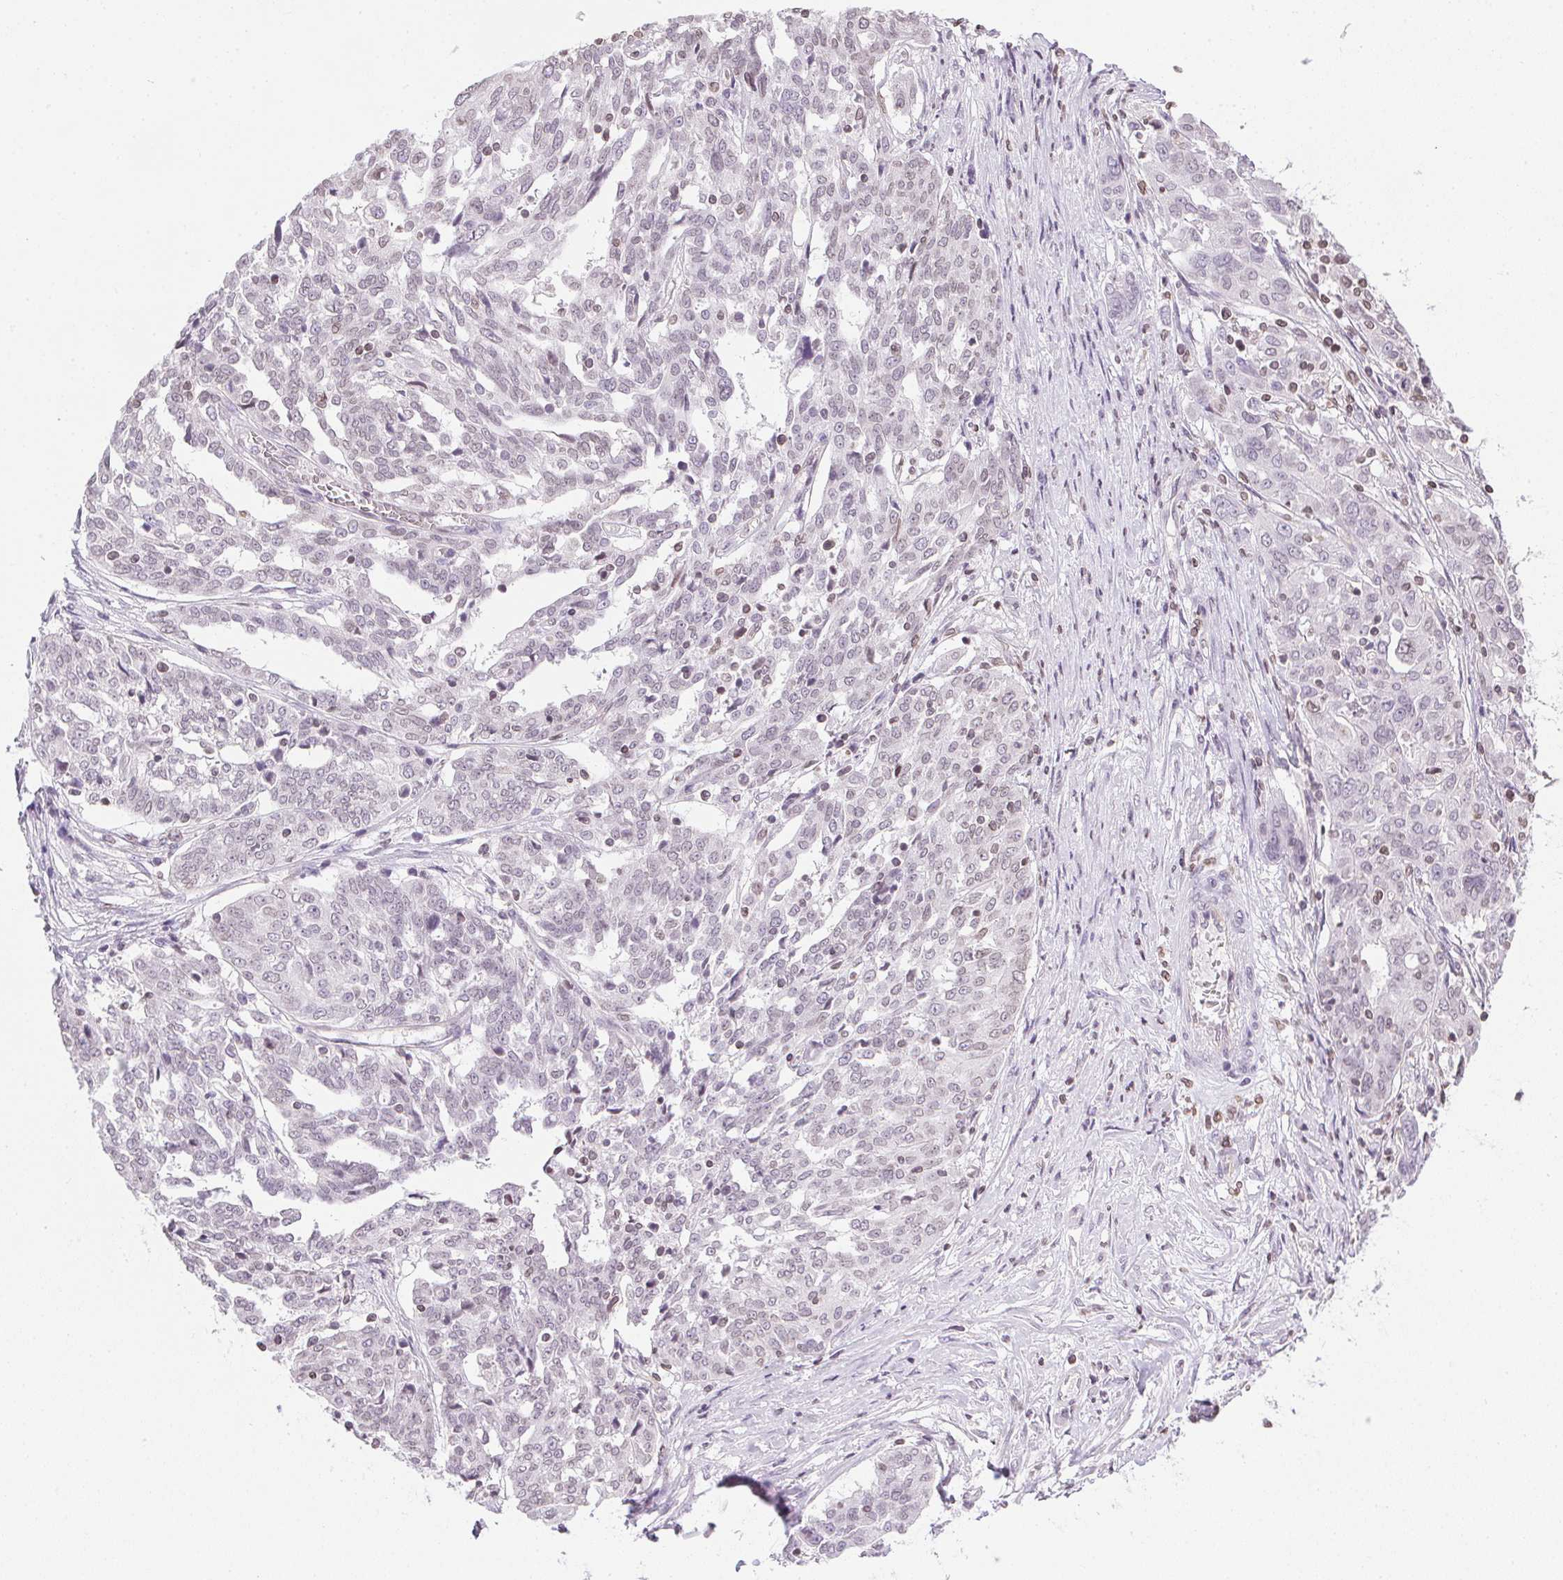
{"staining": {"intensity": "negative", "quantity": "none", "location": "none"}, "tissue": "ovarian cancer", "cell_type": "Tumor cells", "image_type": "cancer", "snomed": [{"axis": "morphology", "description": "Cystadenocarcinoma, serous, NOS"}, {"axis": "topography", "description": "Ovary"}], "caption": "This is a image of immunohistochemistry staining of serous cystadenocarcinoma (ovarian), which shows no staining in tumor cells.", "gene": "PRL", "patient": {"sex": "female", "age": 67}}